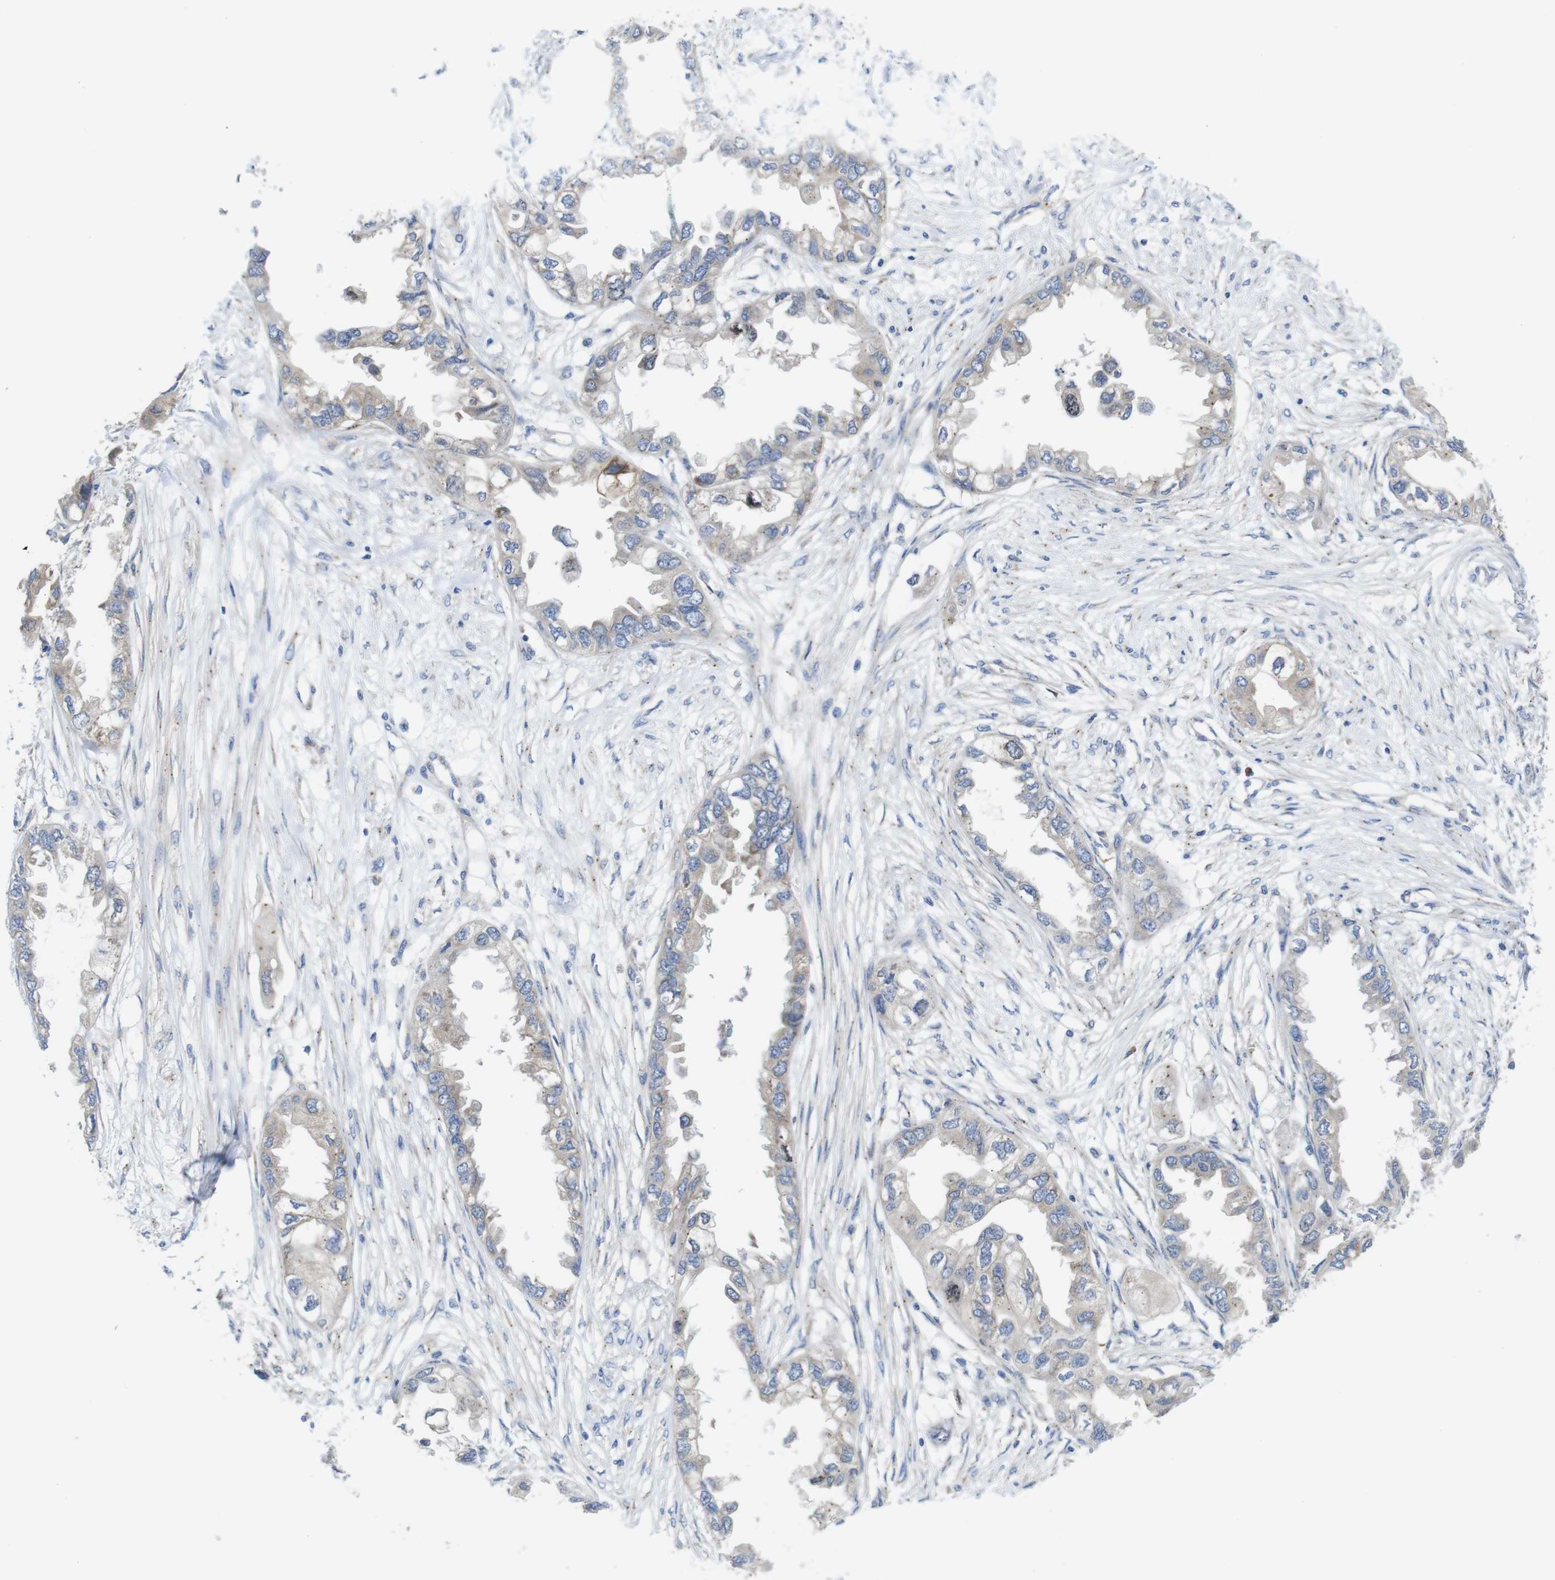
{"staining": {"intensity": "weak", "quantity": "25%-75%", "location": "cytoplasmic/membranous"}, "tissue": "endometrial cancer", "cell_type": "Tumor cells", "image_type": "cancer", "snomed": [{"axis": "morphology", "description": "Adenocarcinoma, NOS"}, {"axis": "topography", "description": "Endometrium"}], "caption": "Immunohistochemical staining of endometrial adenocarcinoma reveals weak cytoplasmic/membranous protein positivity in about 25%-75% of tumor cells.", "gene": "DDRGK1", "patient": {"sex": "female", "age": 67}}